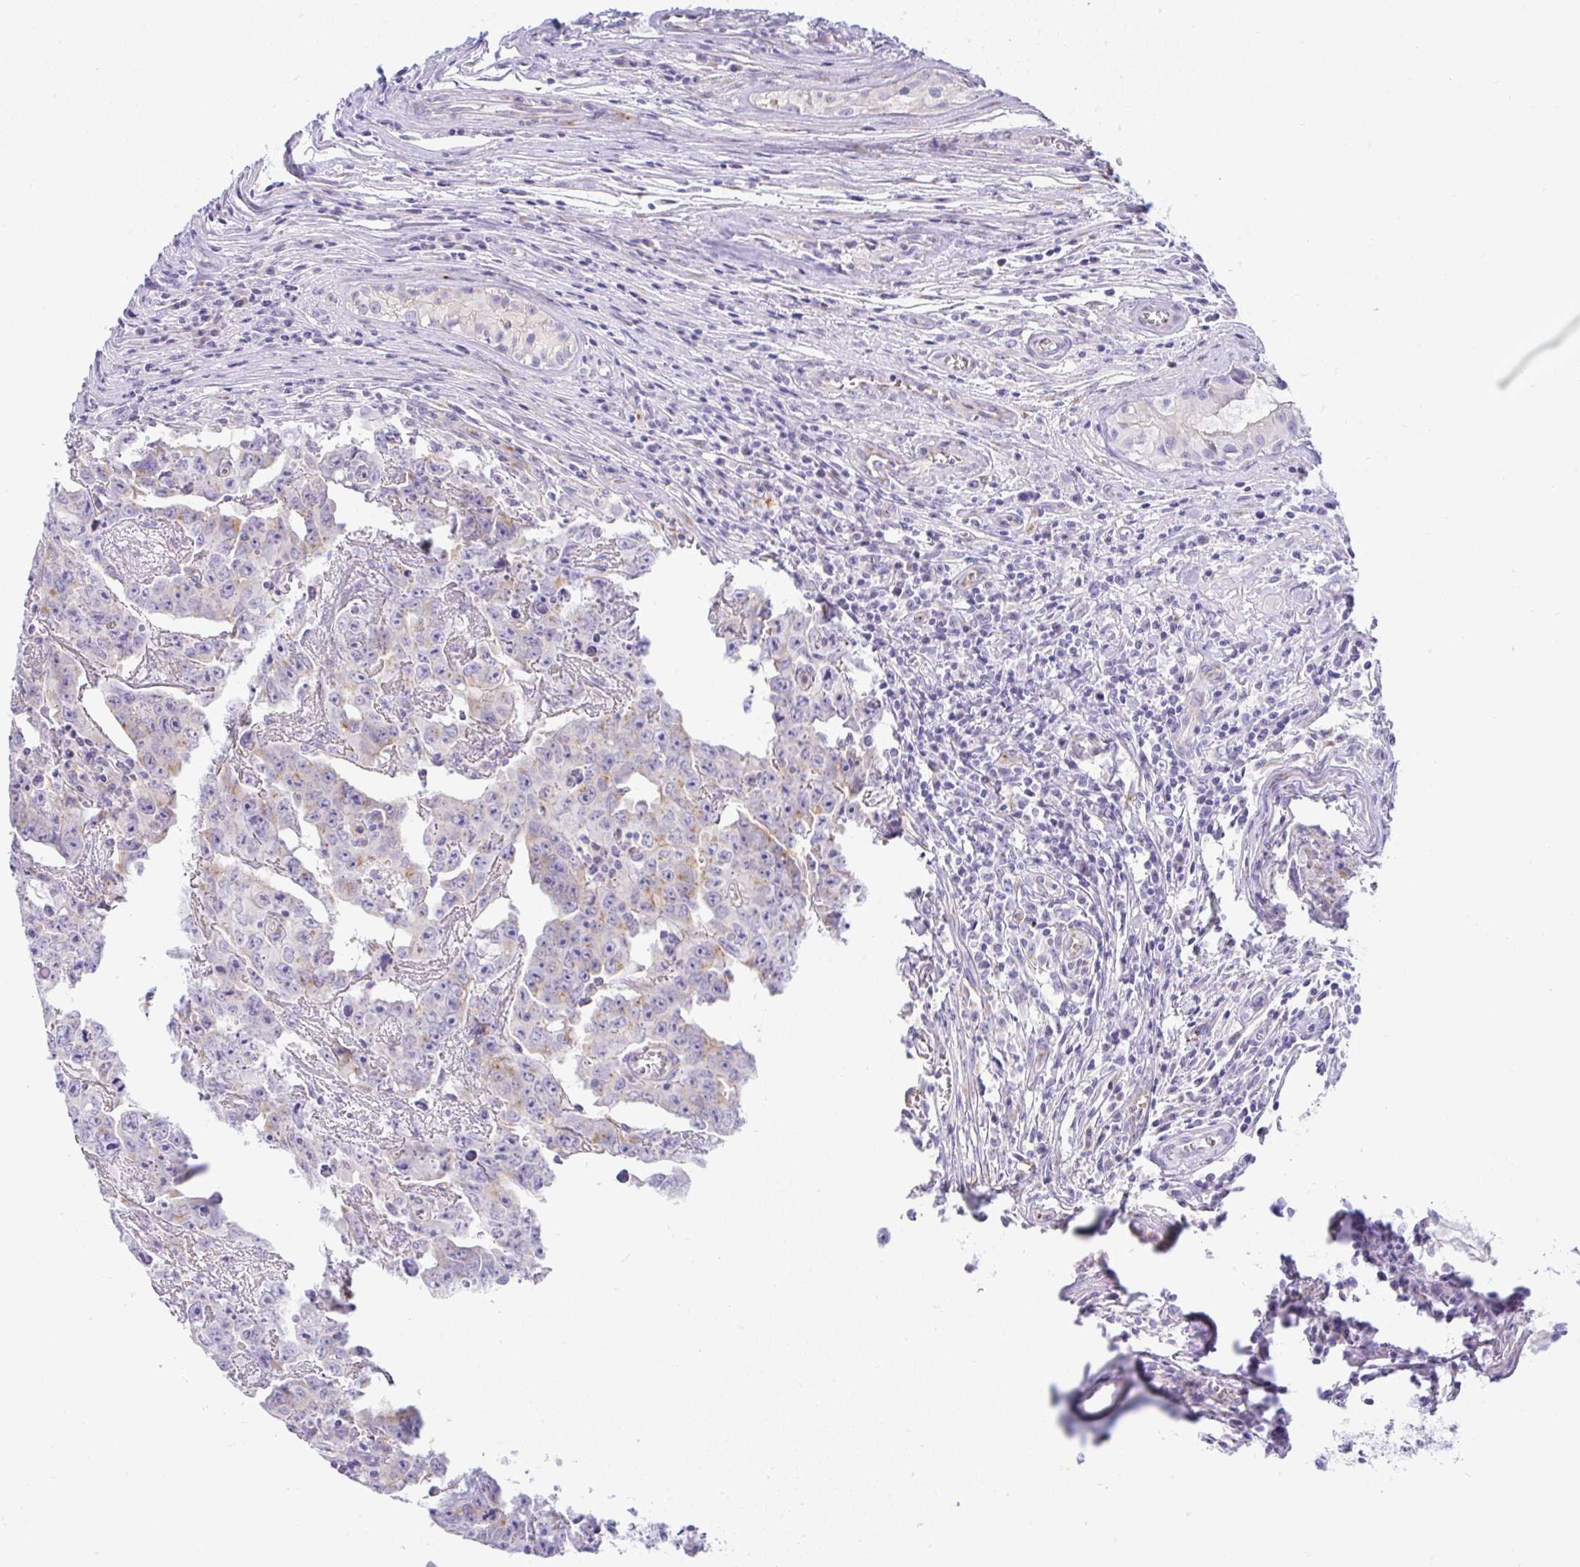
{"staining": {"intensity": "weak", "quantity": "<25%", "location": "cytoplasmic/membranous"}, "tissue": "testis cancer", "cell_type": "Tumor cells", "image_type": "cancer", "snomed": [{"axis": "morphology", "description": "Carcinoma, Embryonal, NOS"}, {"axis": "topography", "description": "Testis"}], "caption": "Tumor cells show no significant protein expression in embryonal carcinoma (testis). The staining was performed using DAB to visualize the protein expression in brown, while the nuclei were stained in blue with hematoxylin (Magnification: 20x).", "gene": "FAM177A1", "patient": {"sex": "male", "age": 22}}